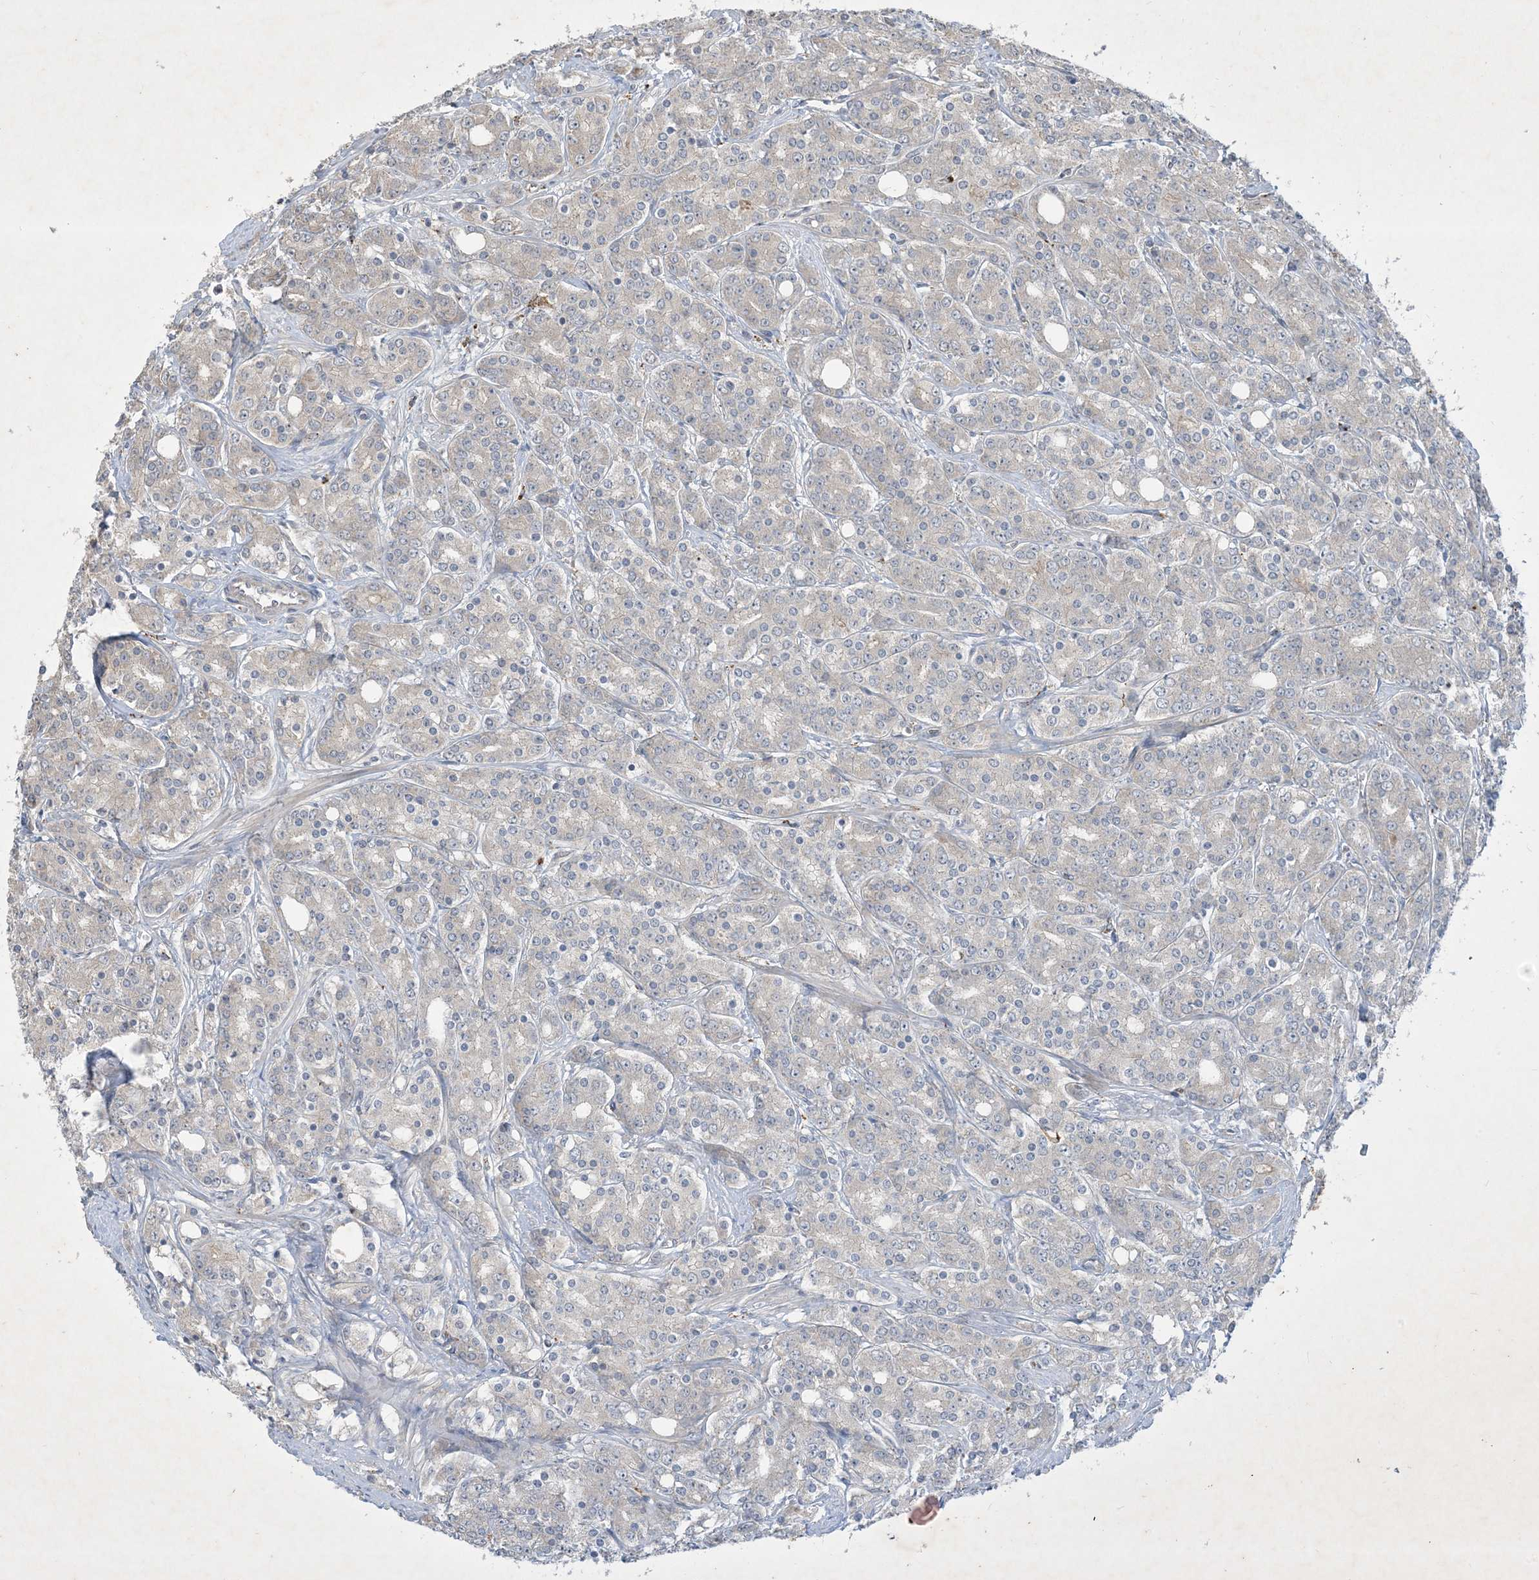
{"staining": {"intensity": "weak", "quantity": "<25%", "location": "cytoplasmic/membranous"}, "tissue": "prostate cancer", "cell_type": "Tumor cells", "image_type": "cancer", "snomed": [{"axis": "morphology", "description": "Adenocarcinoma, High grade"}, {"axis": "topography", "description": "Prostate"}], "caption": "Immunohistochemical staining of human prostate cancer (adenocarcinoma (high-grade)) displays no significant positivity in tumor cells.", "gene": "MRPS18A", "patient": {"sex": "male", "age": 62}}